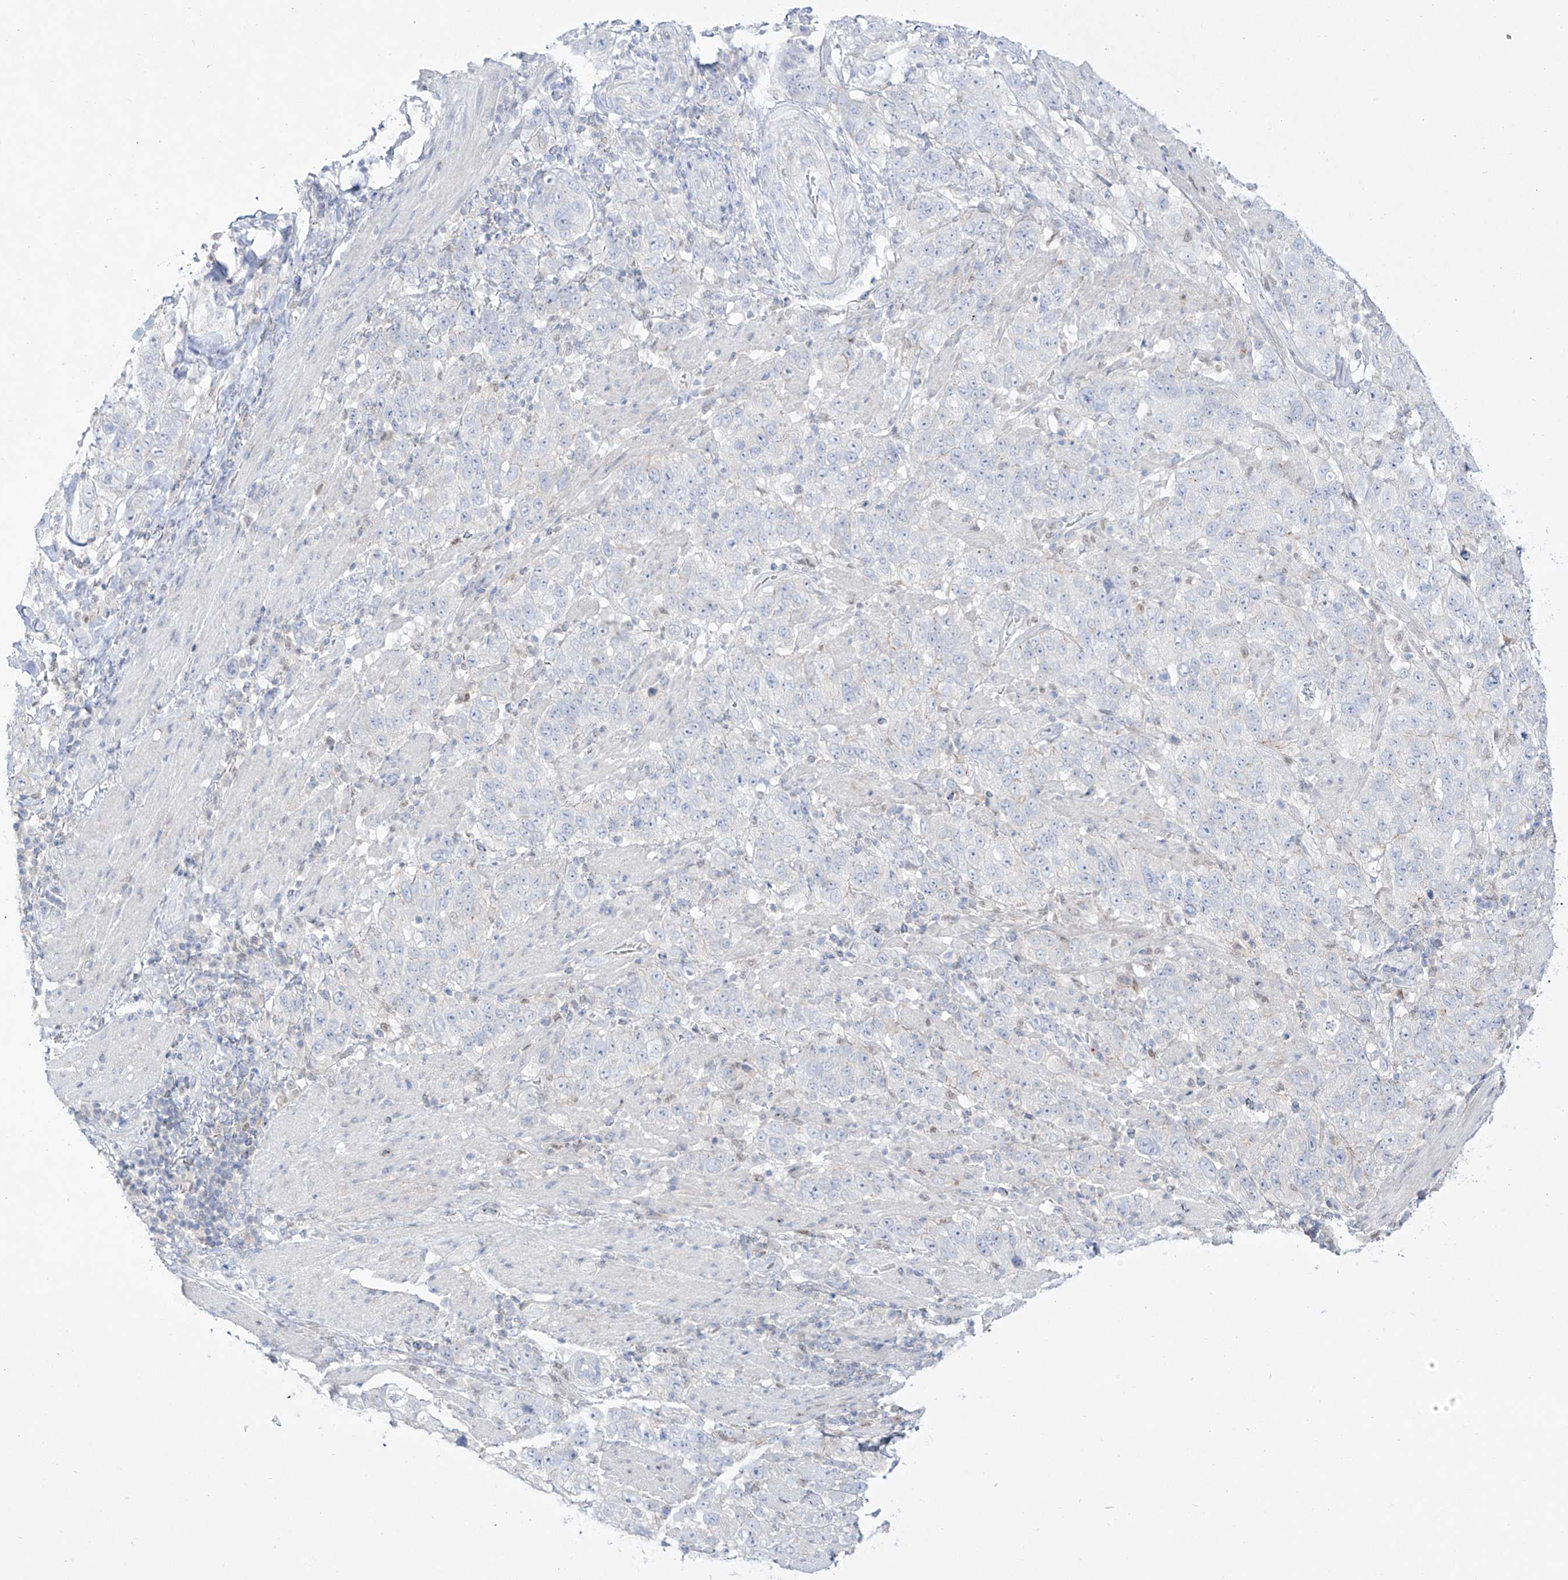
{"staining": {"intensity": "negative", "quantity": "none", "location": "none"}, "tissue": "stomach cancer", "cell_type": "Tumor cells", "image_type": "cancer", "snomed": [{"axis": "morphology", "description": "Adenocarcinoma, NOS"}, {"axis": "topography", "description": "Stomach"}], "caption": "Immunohistochemistry image of adenocarcinoma (stomach) stained for a protein (brown), which displays no expression in tumor cells. Brightfield microscopy of IHC stained with DAB (3,3'-diaminobenzidine) (brown) and hematoxylin (blue), captured at high magnification.", "gene": "DMKN", "patient": {"sex": "male", "age": 48}}